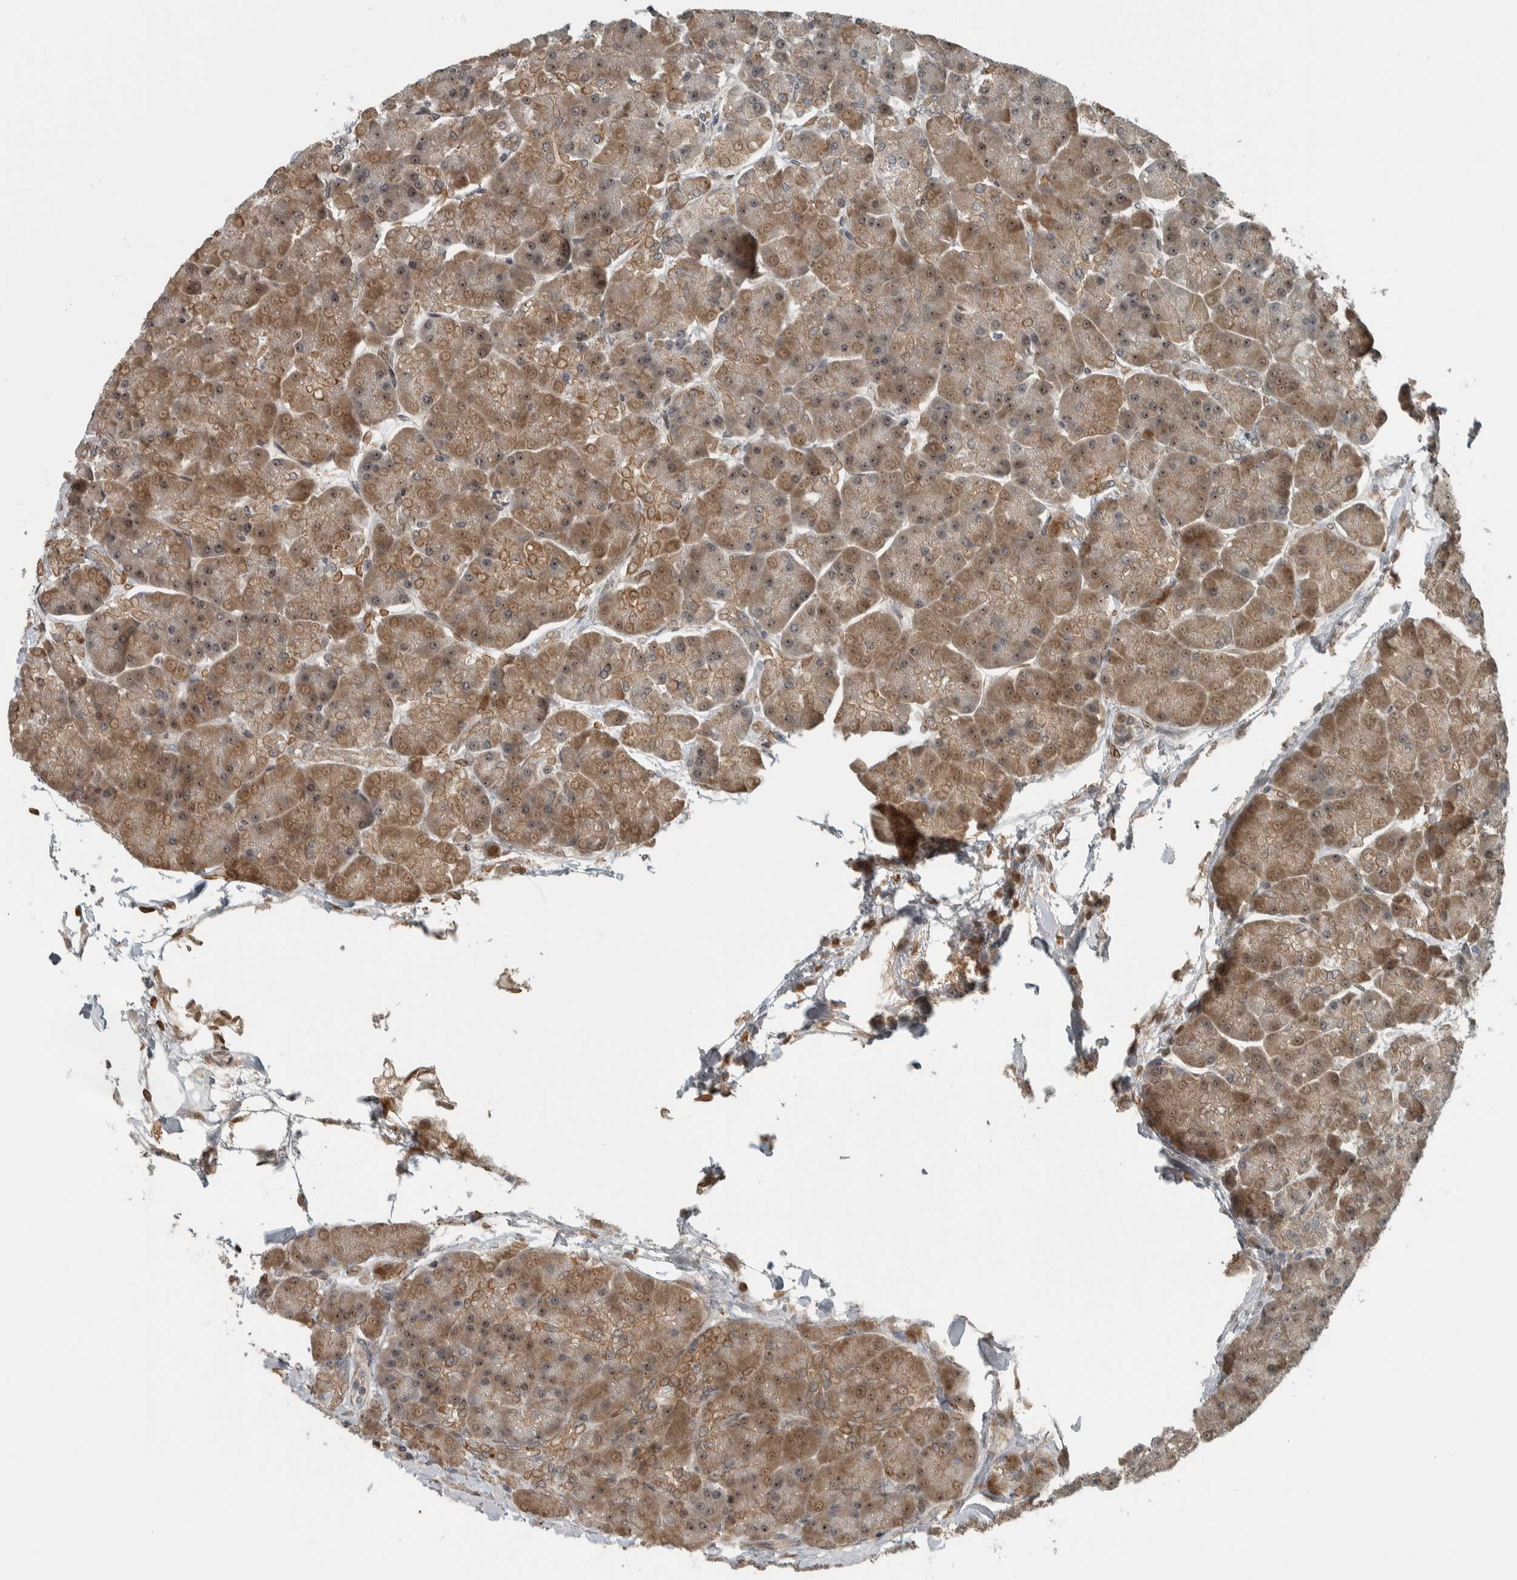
{"staining": {"intensity": "moderate", "quantity": ">75%", "location": "cytoplasmic/membranous,nuclear"}, "tissue": "pancreas", "cell_type": "Exocrine glandular cells", "image_type": "normal", "snomed": [{"axis": "morphology", "description": "Normal tissue, NOS"}, {"axis": "topography", "description": "Pancreas"}], "caption": "Immunohistochemical staining of benign human pancreas reveals >75% levels of moderate cytoplasmic/membranous,nuclear protein staining in approximately >75% of exocrine glandular cells.", "gene": "XPO5", "patient": {"sex": "female", "age": 70}}